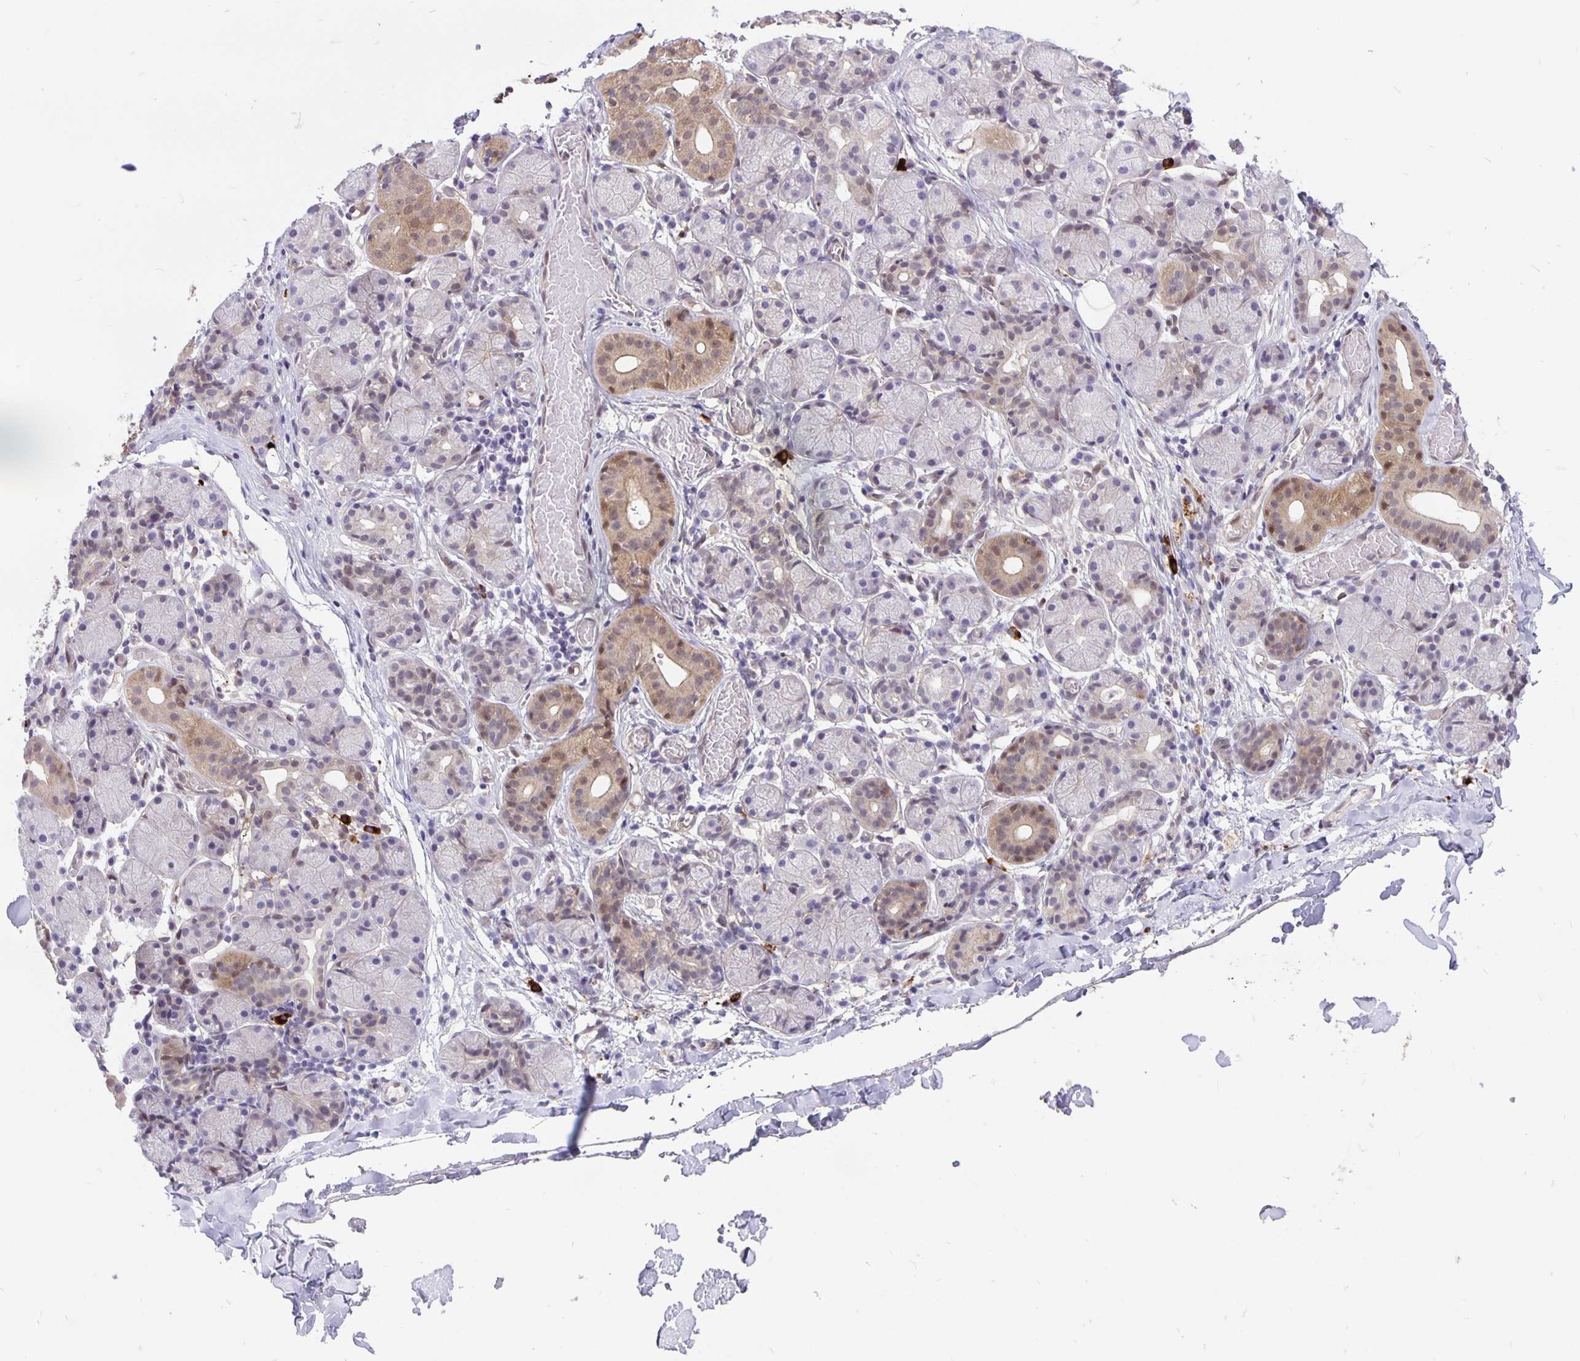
{"staining": {"intensity": "moderate", "quantity": "25%-75%", "location": "cytoplasmic/membranous,nuclear"}, "tissue": "salivary gland", "cell_type": "Glandular cells", "image_type": "normal", "snomed": [{"axis": "morphology", "description": "Normal tissue, NOS"}, {"axis": "topography", "description": "Salivary gland"}], "caption": "About 25%-75% of glandular cells in normal salivary gland show moderate cytoplasmic/membranous,nuclear protein expression as visualized by brown immunohistochemical staining.", "gene": "TAX1BP3", "patient": {"sex": "female", "age": 24}}